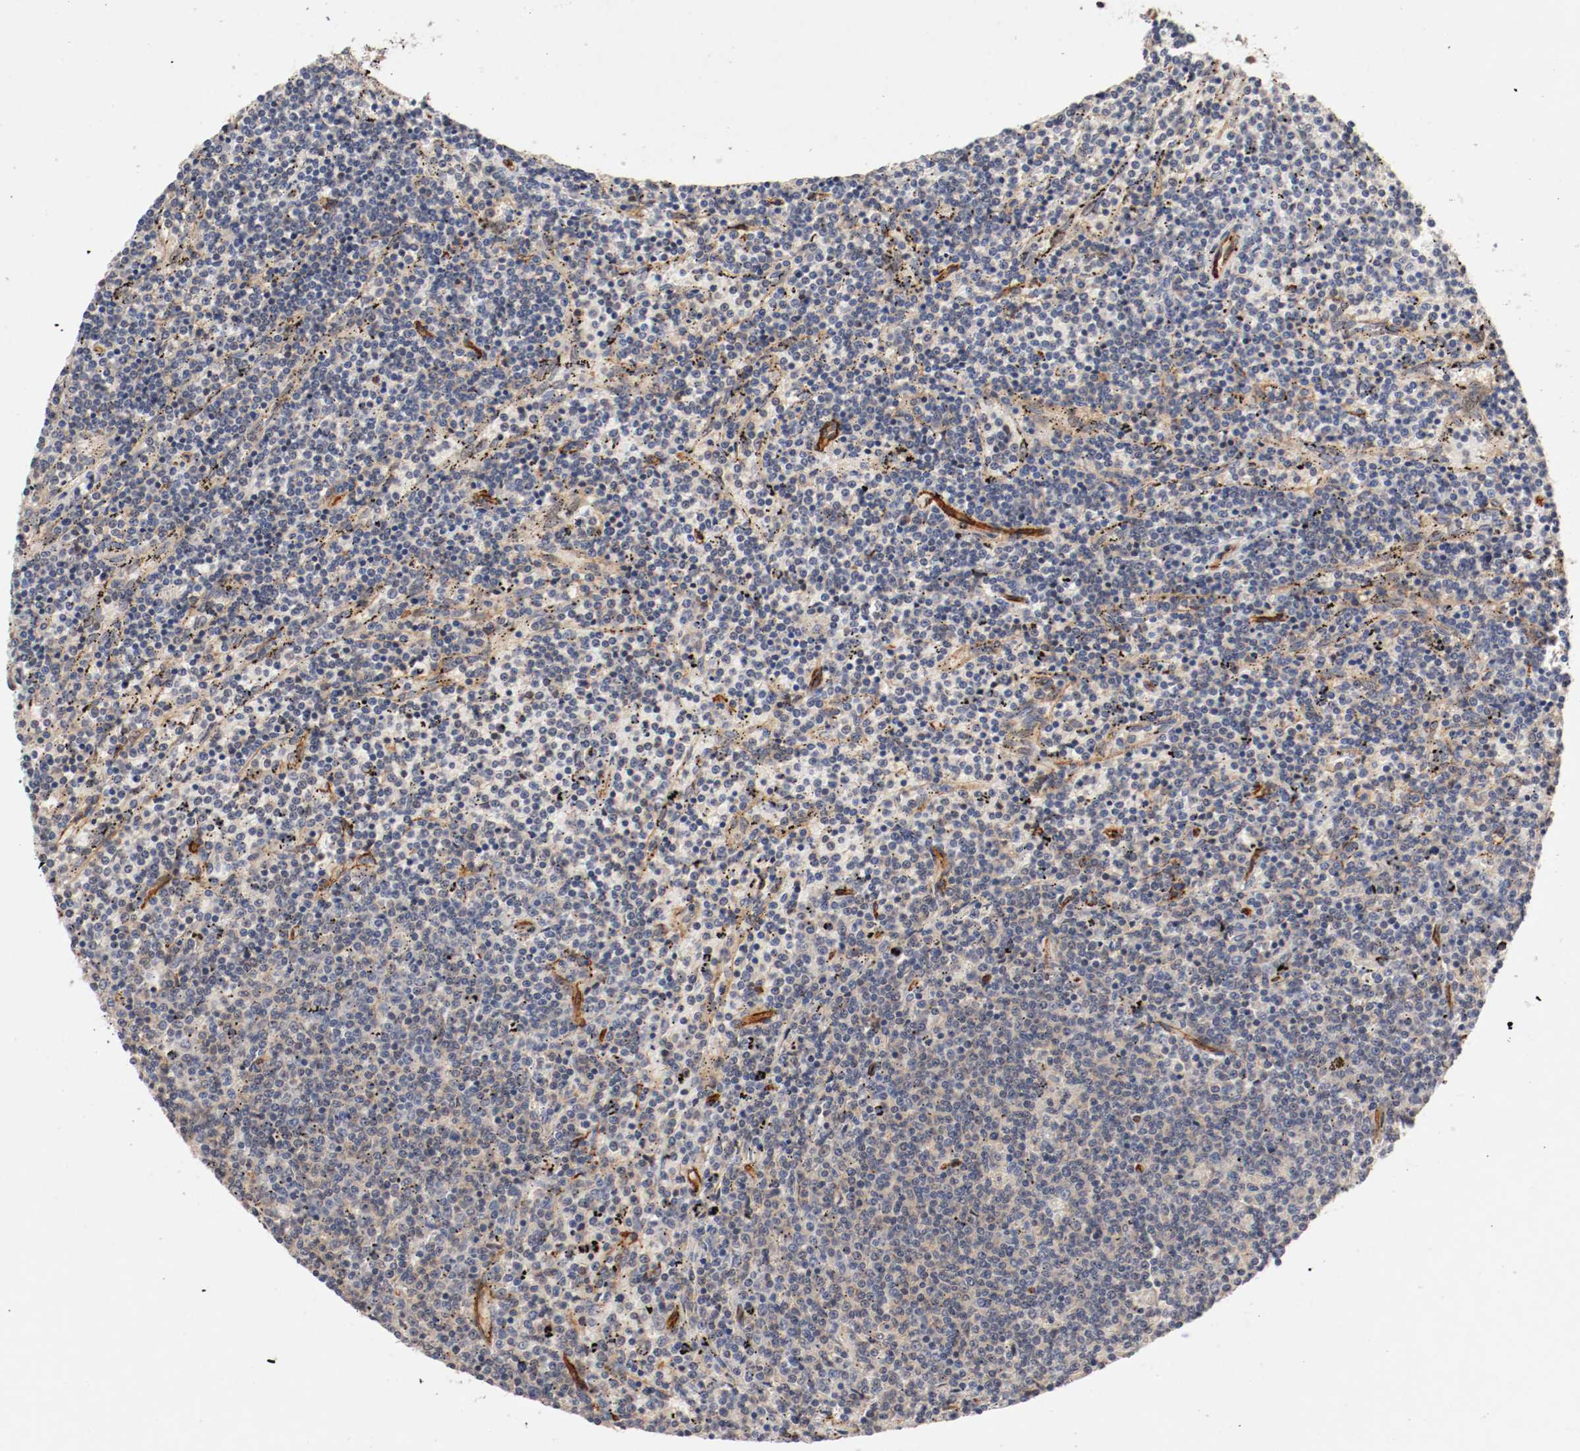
{"staining": {"intensity": "negative", "quantity": "none", "location": "none"}, "tissue": "lymphoma", "cell_type": "Tumor cells", "image_type": "cancer", "snomed": [{"axis": "morphology", "description": "Malignant lymphoma, non-Hodgkin's type, Low grade"}, {"axis": "topography", "description": "Spleen"}], "caption": "High magnification brightfield microscopy of lymphoma stained with DAB (3,3'-diaminobenzidine) (brown) and counterstained with hematoxylin (blue): tumor cells show no significant expression.", "gene": "TYK2", "patient": {"sex": "female", "age": 50}}